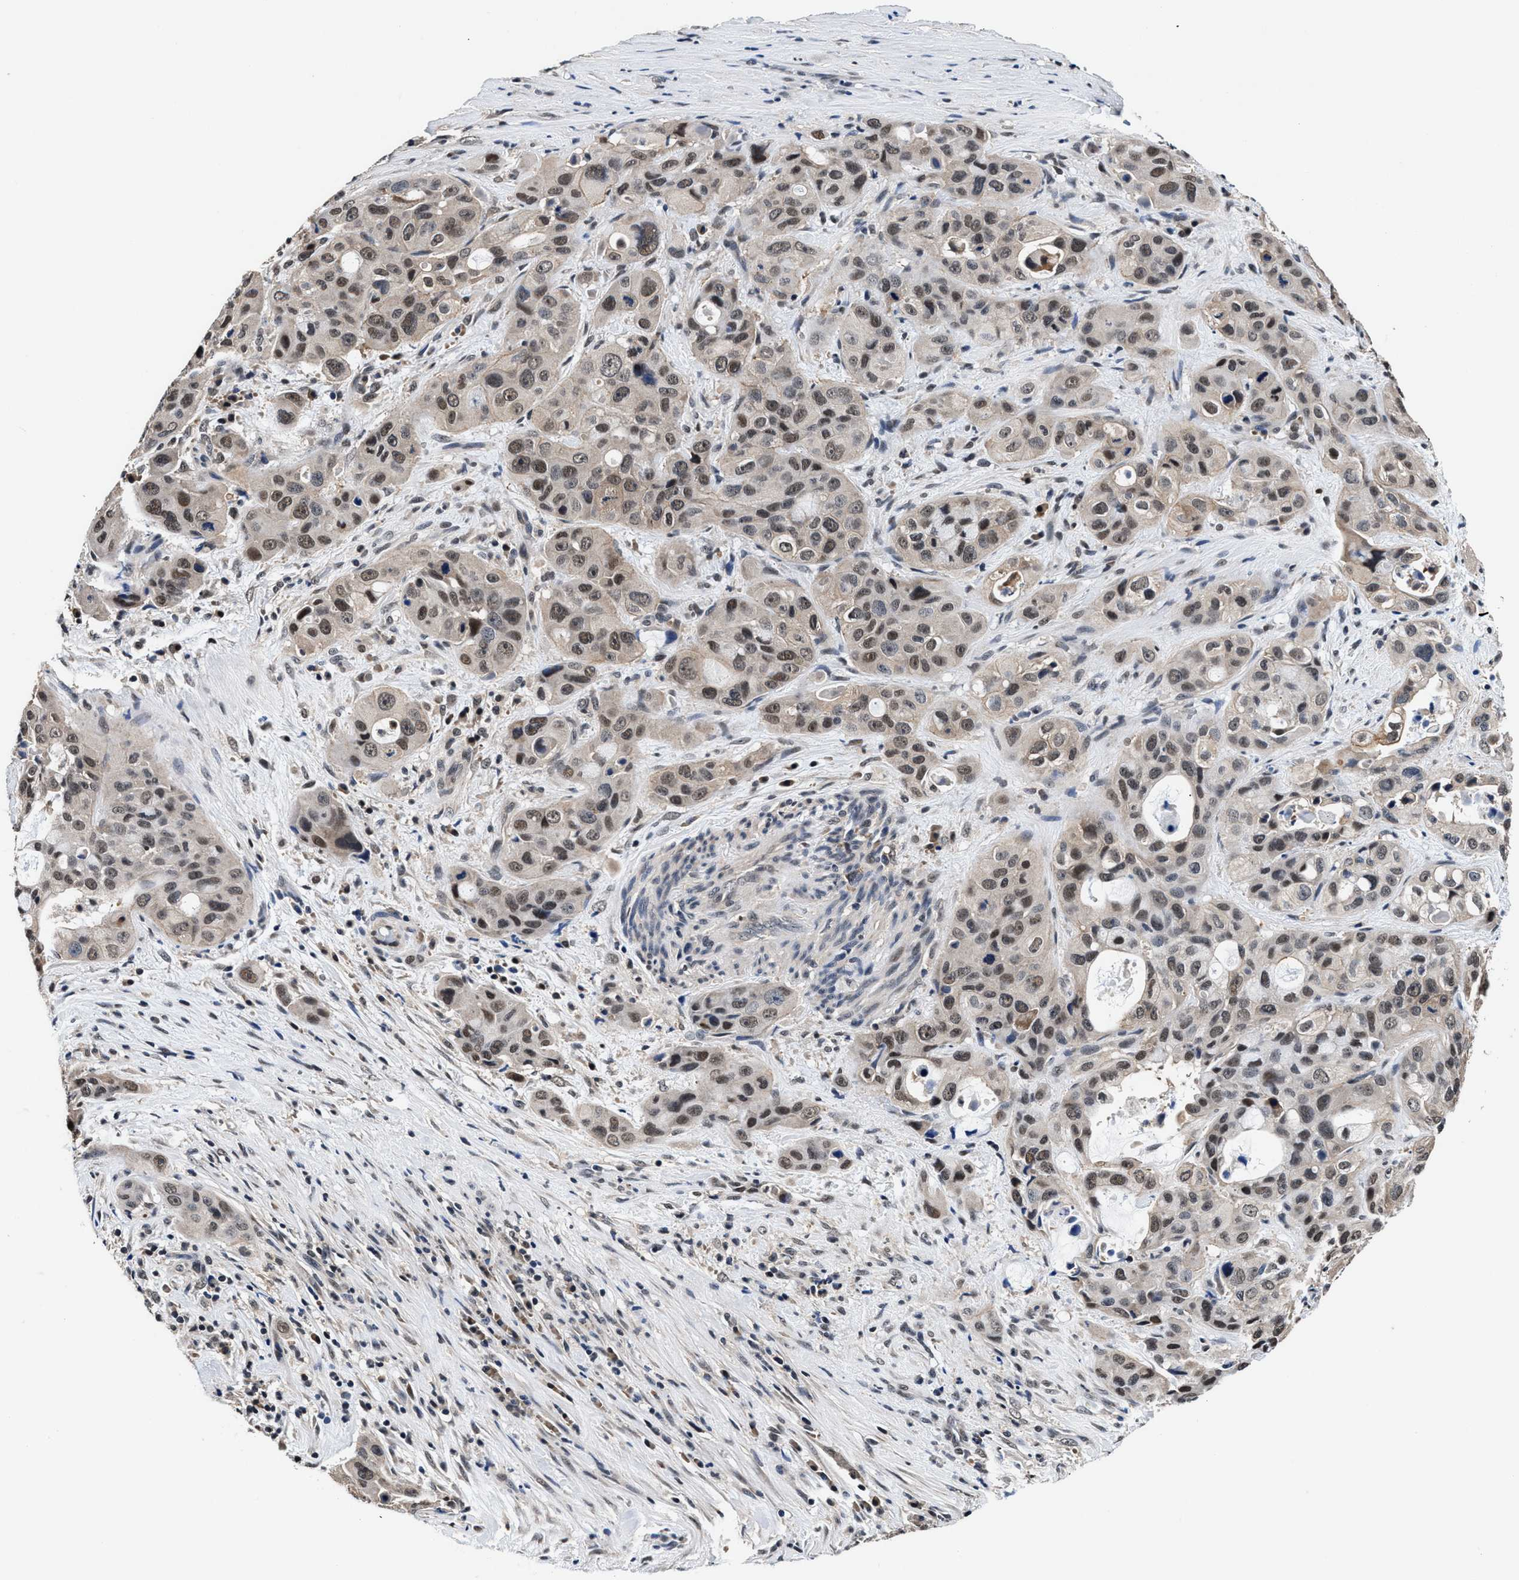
{"staining": {"intensity": "moderate", "quantity": ">75%", "location": "nuclear"}, "tissue": "pancreatic cancer", "cell_type": "Tumor cells", "image_type": "cancer", "snomed": [{"axis": "morphology", "description": "Adenocarcinoma, NOS"}, {"axis": "topography", "description": "Pancreas"}], "caption": "This micrograph reveals adenocarcinoma (pancreatic) stained with immunohistochemistry to label a protein in brown. The nuclear of tumor cells show moderate positivity for the protein. Nuclei are counter-stained blue.", "gene": "USP16", "patient": {"sex": "male", "age": 53}}